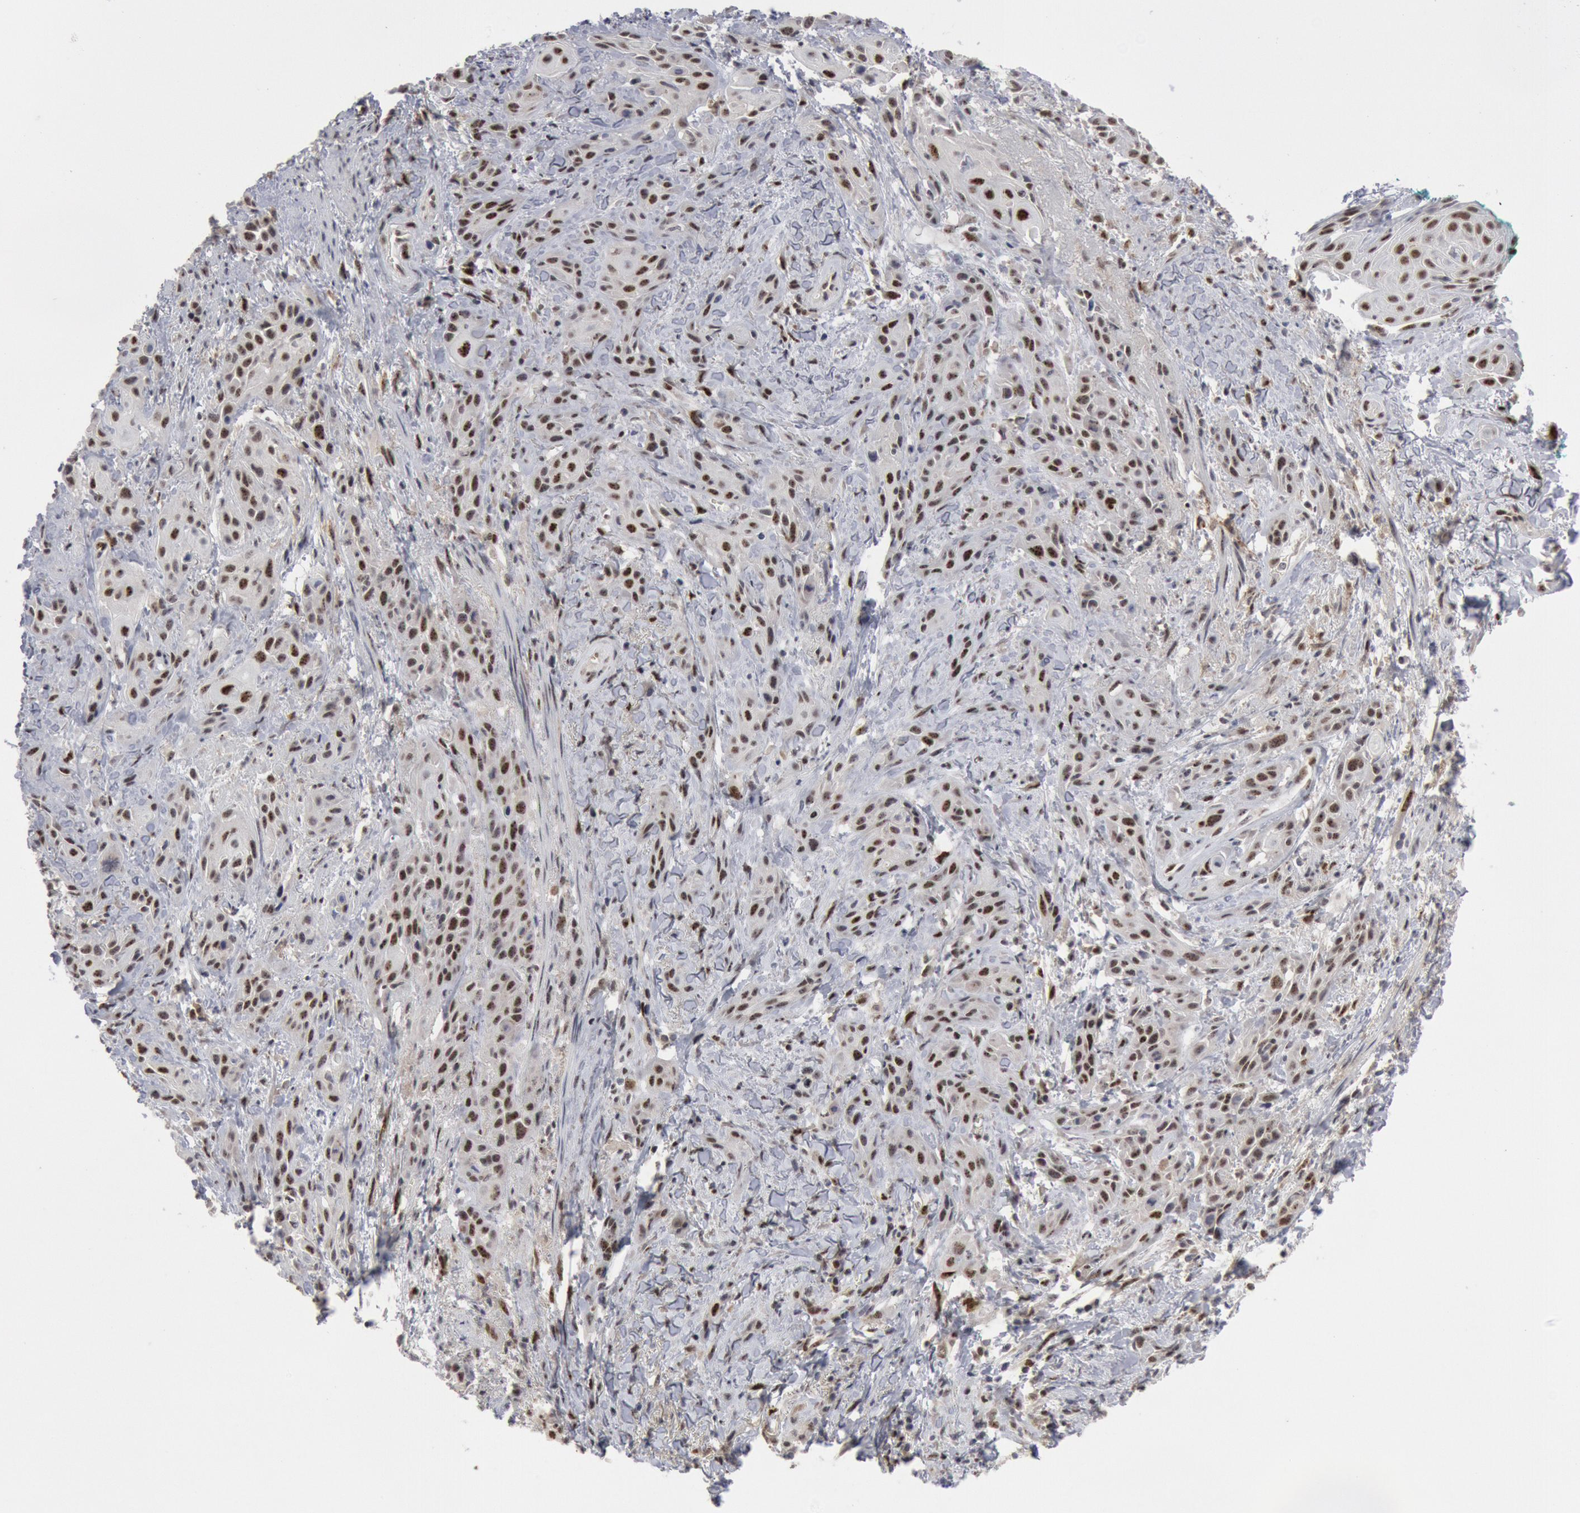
{"staining": {"intensity": "weak", "quantity": "<25%", "location": "nuclear"}, "tissue": "skin cancer", "cell_type": "Tumor cells", "image_type": "cancer", "snomed": [{"axis": "morphology", "description": "Squamous cell carcinoma, NOS"}, {"axis": "topography", "description": "Skin"}, {"axis": "topography", "description": "Anal"}], "caption": "This is an IHC micrograph of human skin cancer. There is no positivity in tumor cells.", "gene": "FOXO1", "patient": {"sex": "male", "age": 64}}